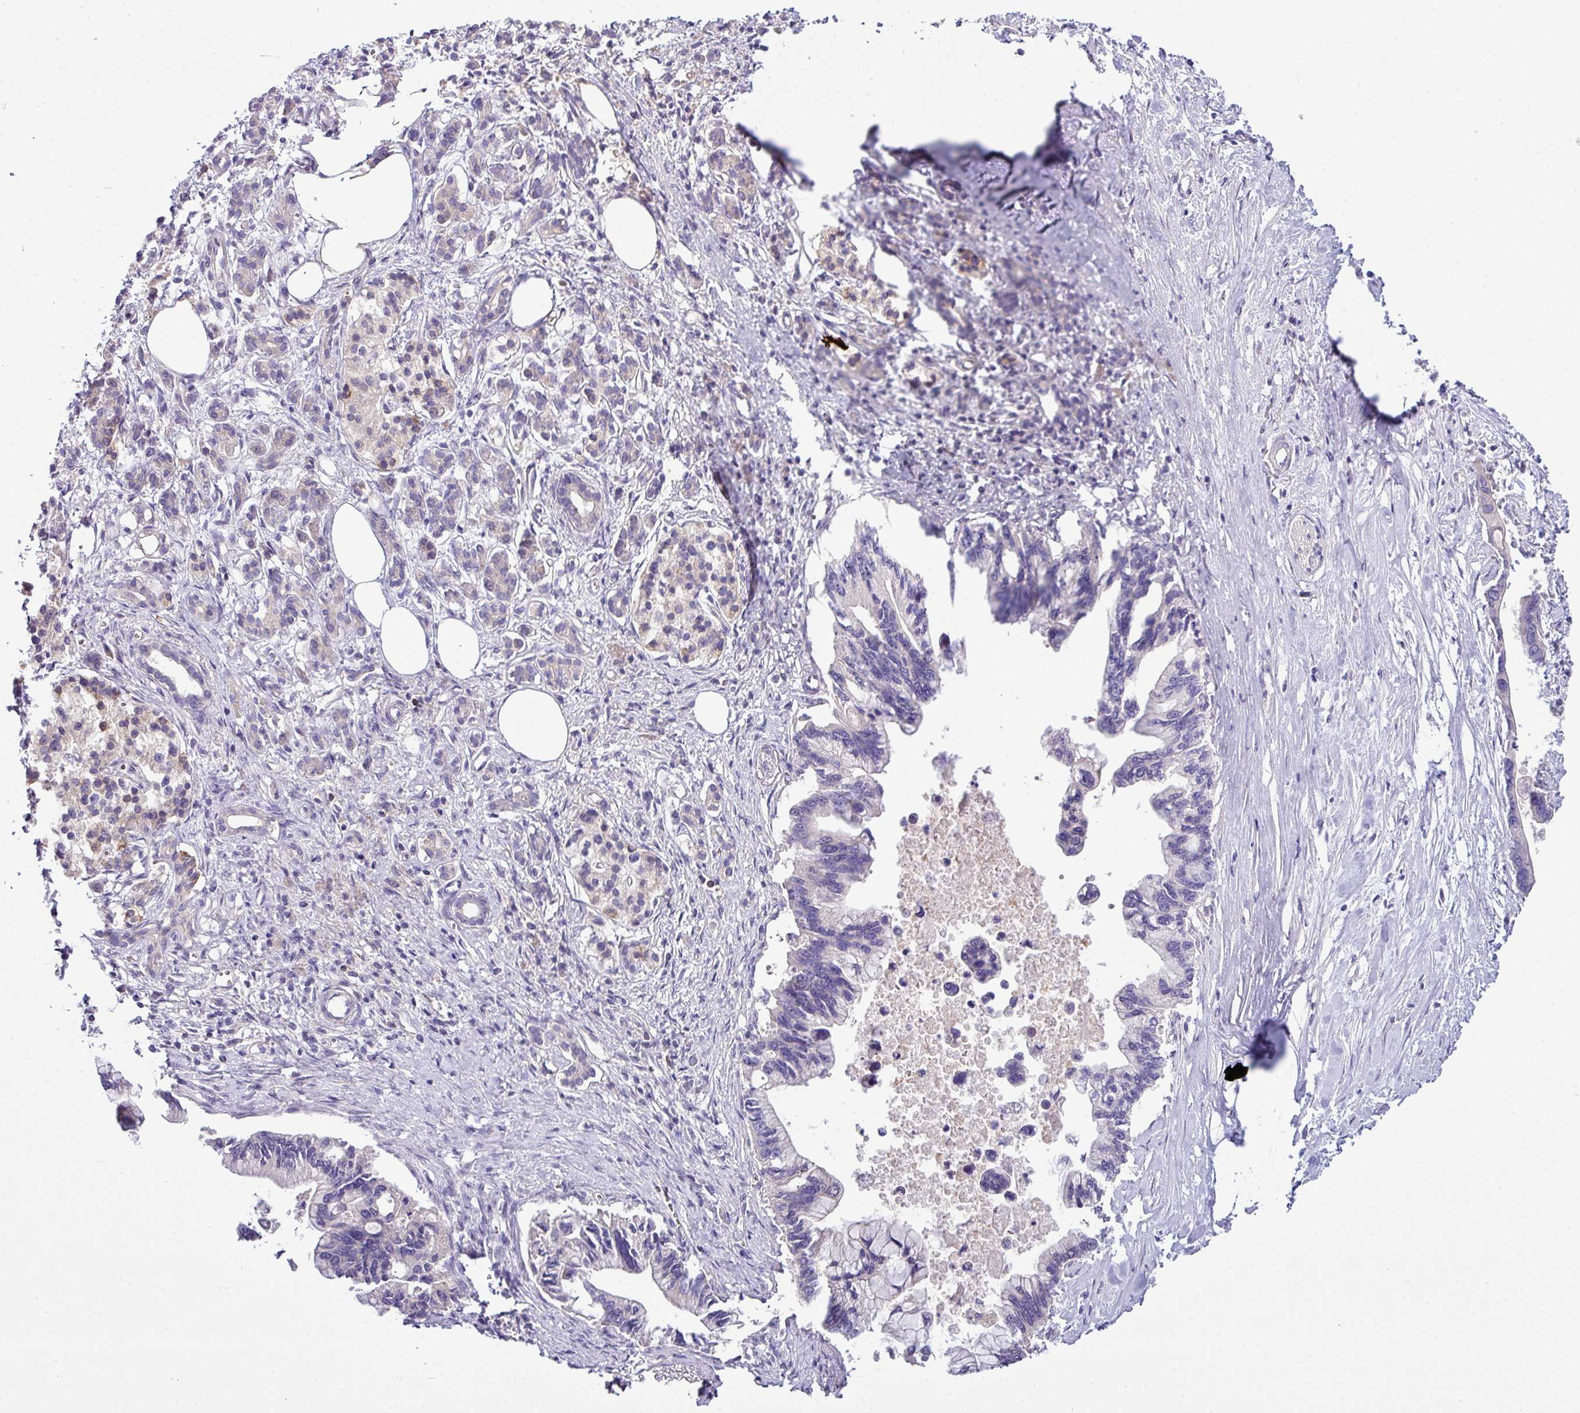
{"staining": {"intensity": "negative", "quantity": "none", "location": "none"}, "tissue": "pancreatic cancer", "cell_type": "Tumor cells", "image_type": "cancer", "snomed": [{"axis": "morphology", "description": "Adenocarcinoma, NOS"}, {"axis": "topography", "description": "Pancreas"}], "caption": "High magnification brightfield microscopy of pancreatic cancer (adenocarcinoma) stained with DAB (brown) and counterstained with hematoxylin (blue): tumor cells show no significant positivity. (Immunohistochemistry (ihc), brightfield microscopy, high magnification).", "gene": "SLAMF6", "patient": {"sex": "female", "age": 83}}